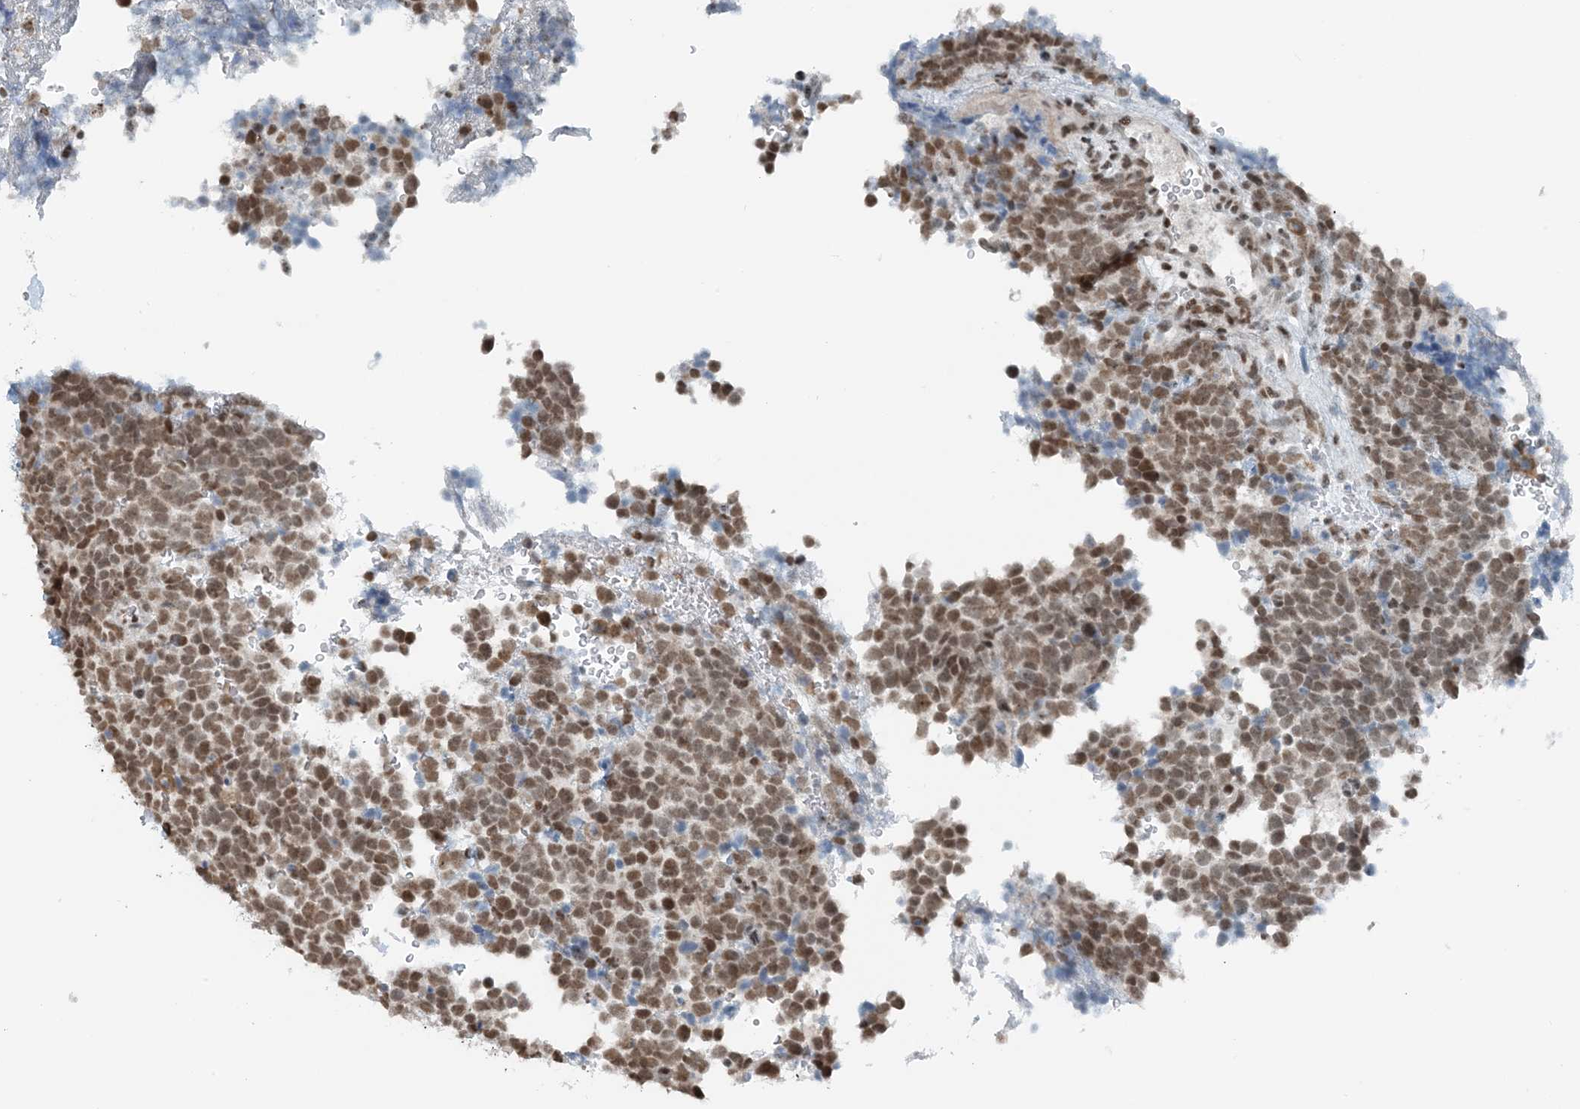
{"staining": {"intensity": "moderate", "quantity": ">75%", "location": "nuclear"}, "tissue": "urothelial cancer", "cell_type": "Tumor cells", "image_type": "cancer", "snomed": [{"axis": "morphology", "description": "Urothelial carcinoma, High grade"}, {"axis": "topography", "description": "Urinary bladder"}], "caption": "Urothelial cancer stained with a brown dye exhibits moderate nuclear positive expression in approximately >75% of tumor cells.", "gene": "ZNF500", "patient": {"sex": "female", "age": 82}}